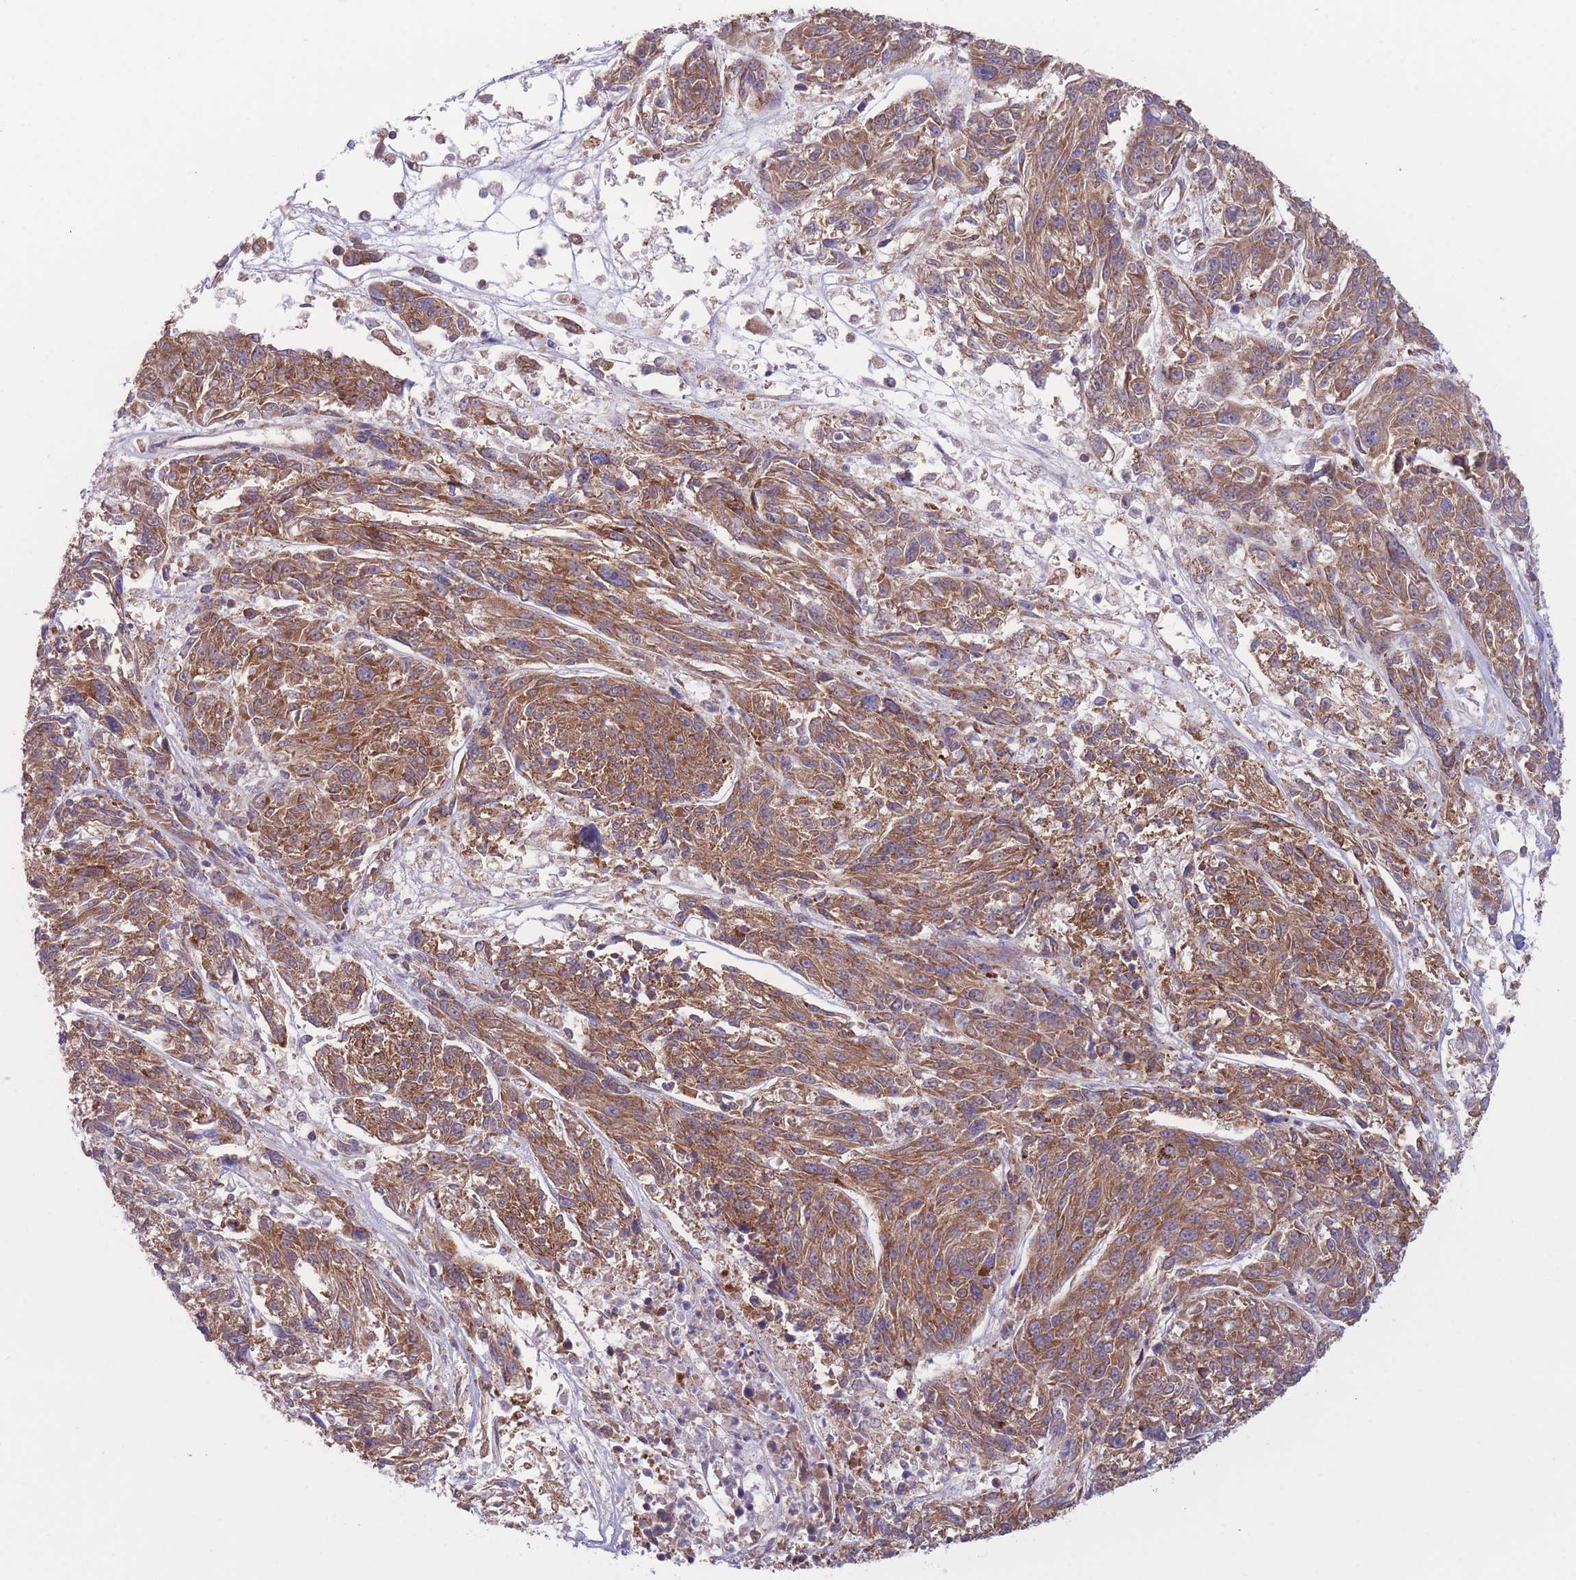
{"staining": {"intensity": "moderate", "quantity": ">75%", "location": "cytoplasmic/membranous"}, "tissue": "melanoma", "cell_type": "Tumor cells", "image_type": "cancer", "snomed": [{"axis": "morphology", "description": "Malignant melanoma, NOS"}, {"axis": "topography", "description": "Skin"}], "caption": "DAB immunohistochemical staining of malignant melanoma shows moderate cytoplasmic/membranous protein staining in about >75% of tumor cells. Ihc stains the protein of interest in brown and the nuclei are stained blue.", "gene": "CCT6B", "patient": {"sex": "male", "age": 53}}